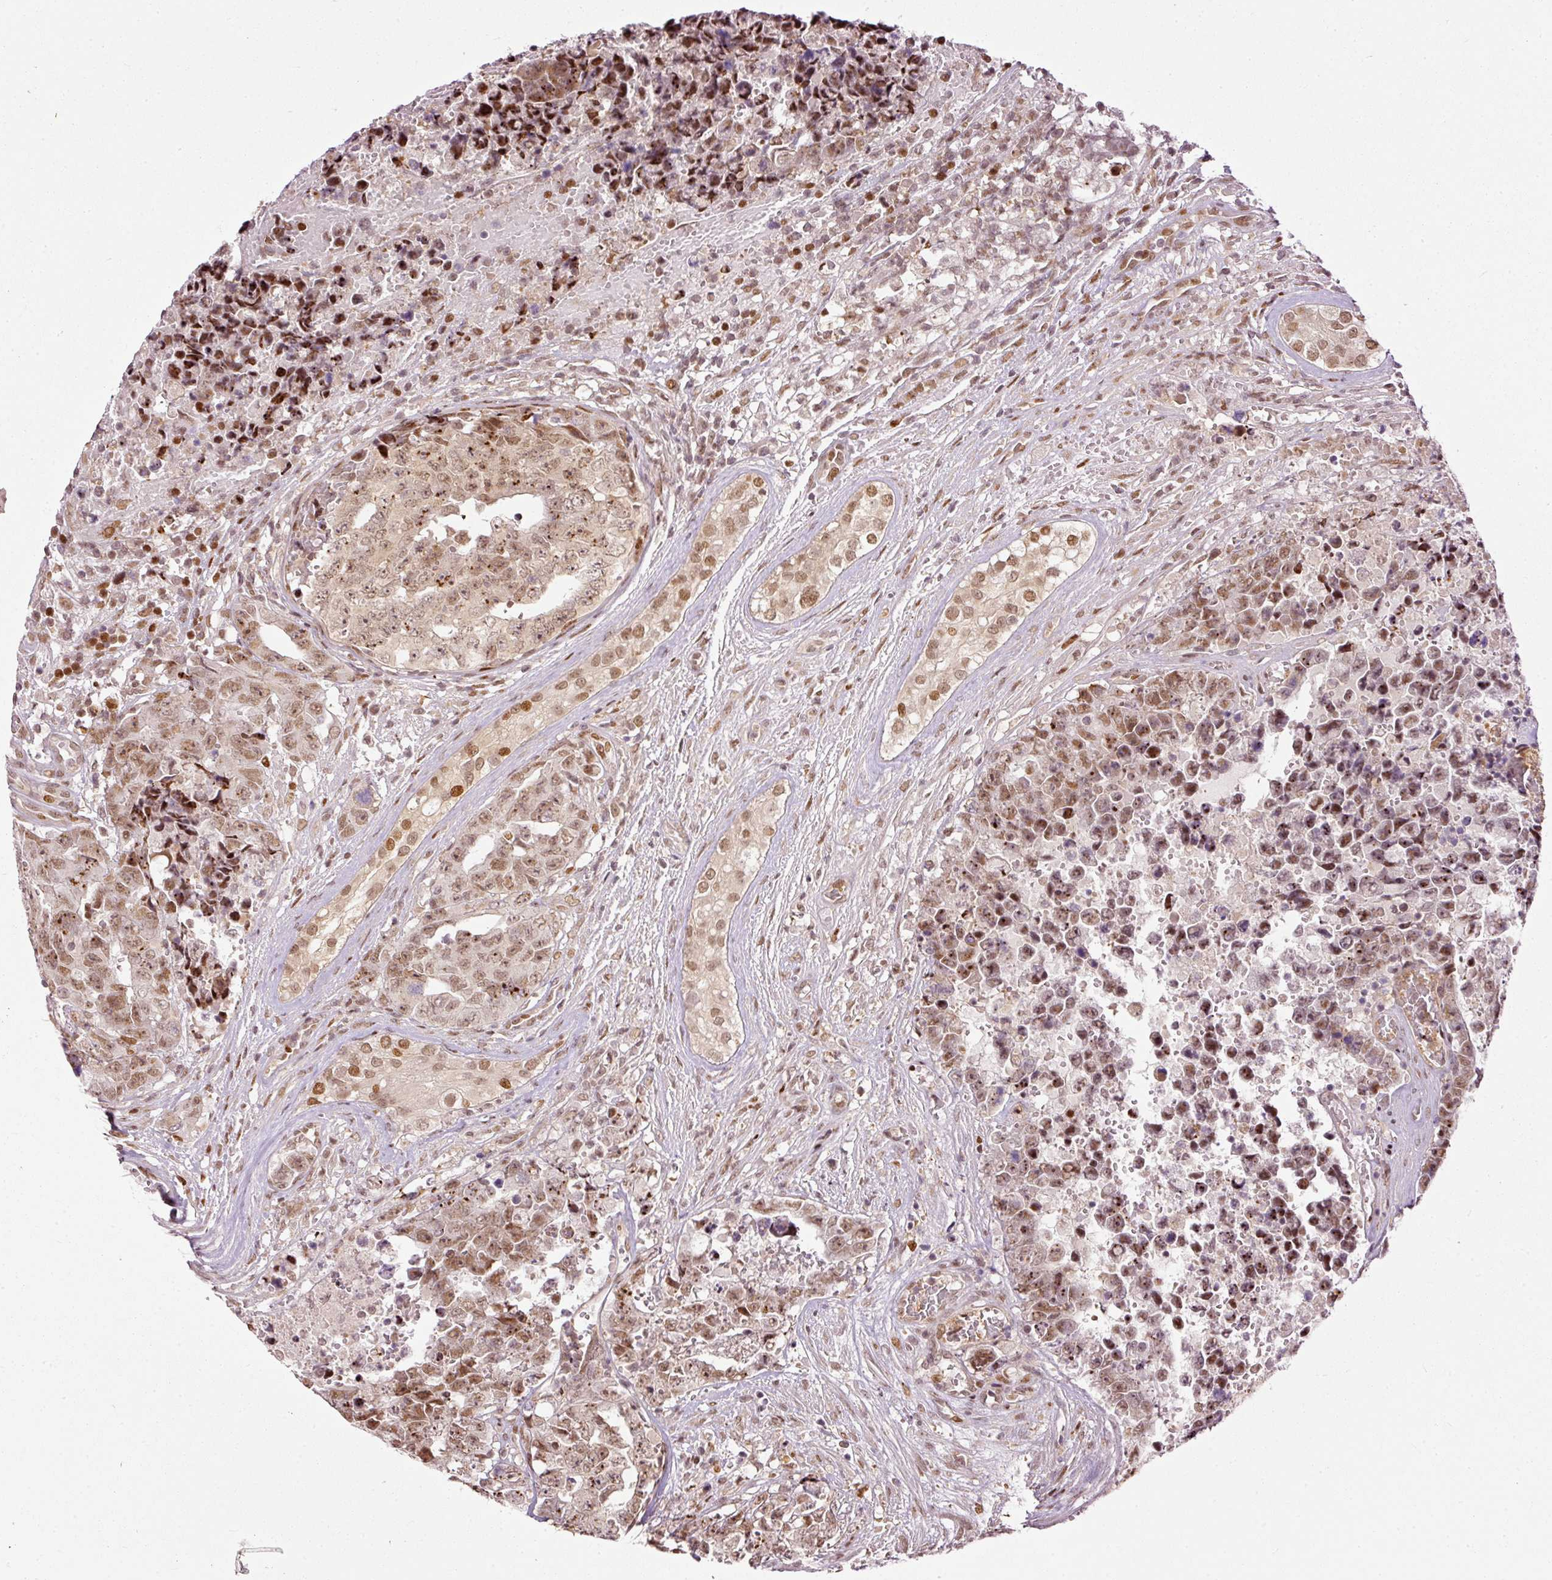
{"staining": {"intensity": "moderate", "quantity": ">75%", "location": "cytoplasmic/membranous,nuclear"}, "tissue": "testis cancer", "cell_type": "Tumor cells", "image_type": "cancer", "snomed": [{"axis": "morphology", "description": "Normal tissue, NOS"}, {"axis": "morphology", "description": "Carcinoma, Embryonal, NOS"}, {"axis": "topography", "description": "Testis"}, {"axis": "topography", "description": "Epididymis"}], "caption": "Immunohistochemistry (IHC) of testis cancer (embryonal carcinoma) reveals medium levels of moderate cytoplasmic/membranous and nuclear staining in approximately >75% of tumor cells.", "gene": "ZNF778", "patient": {"sex": "male", "age": 25}}